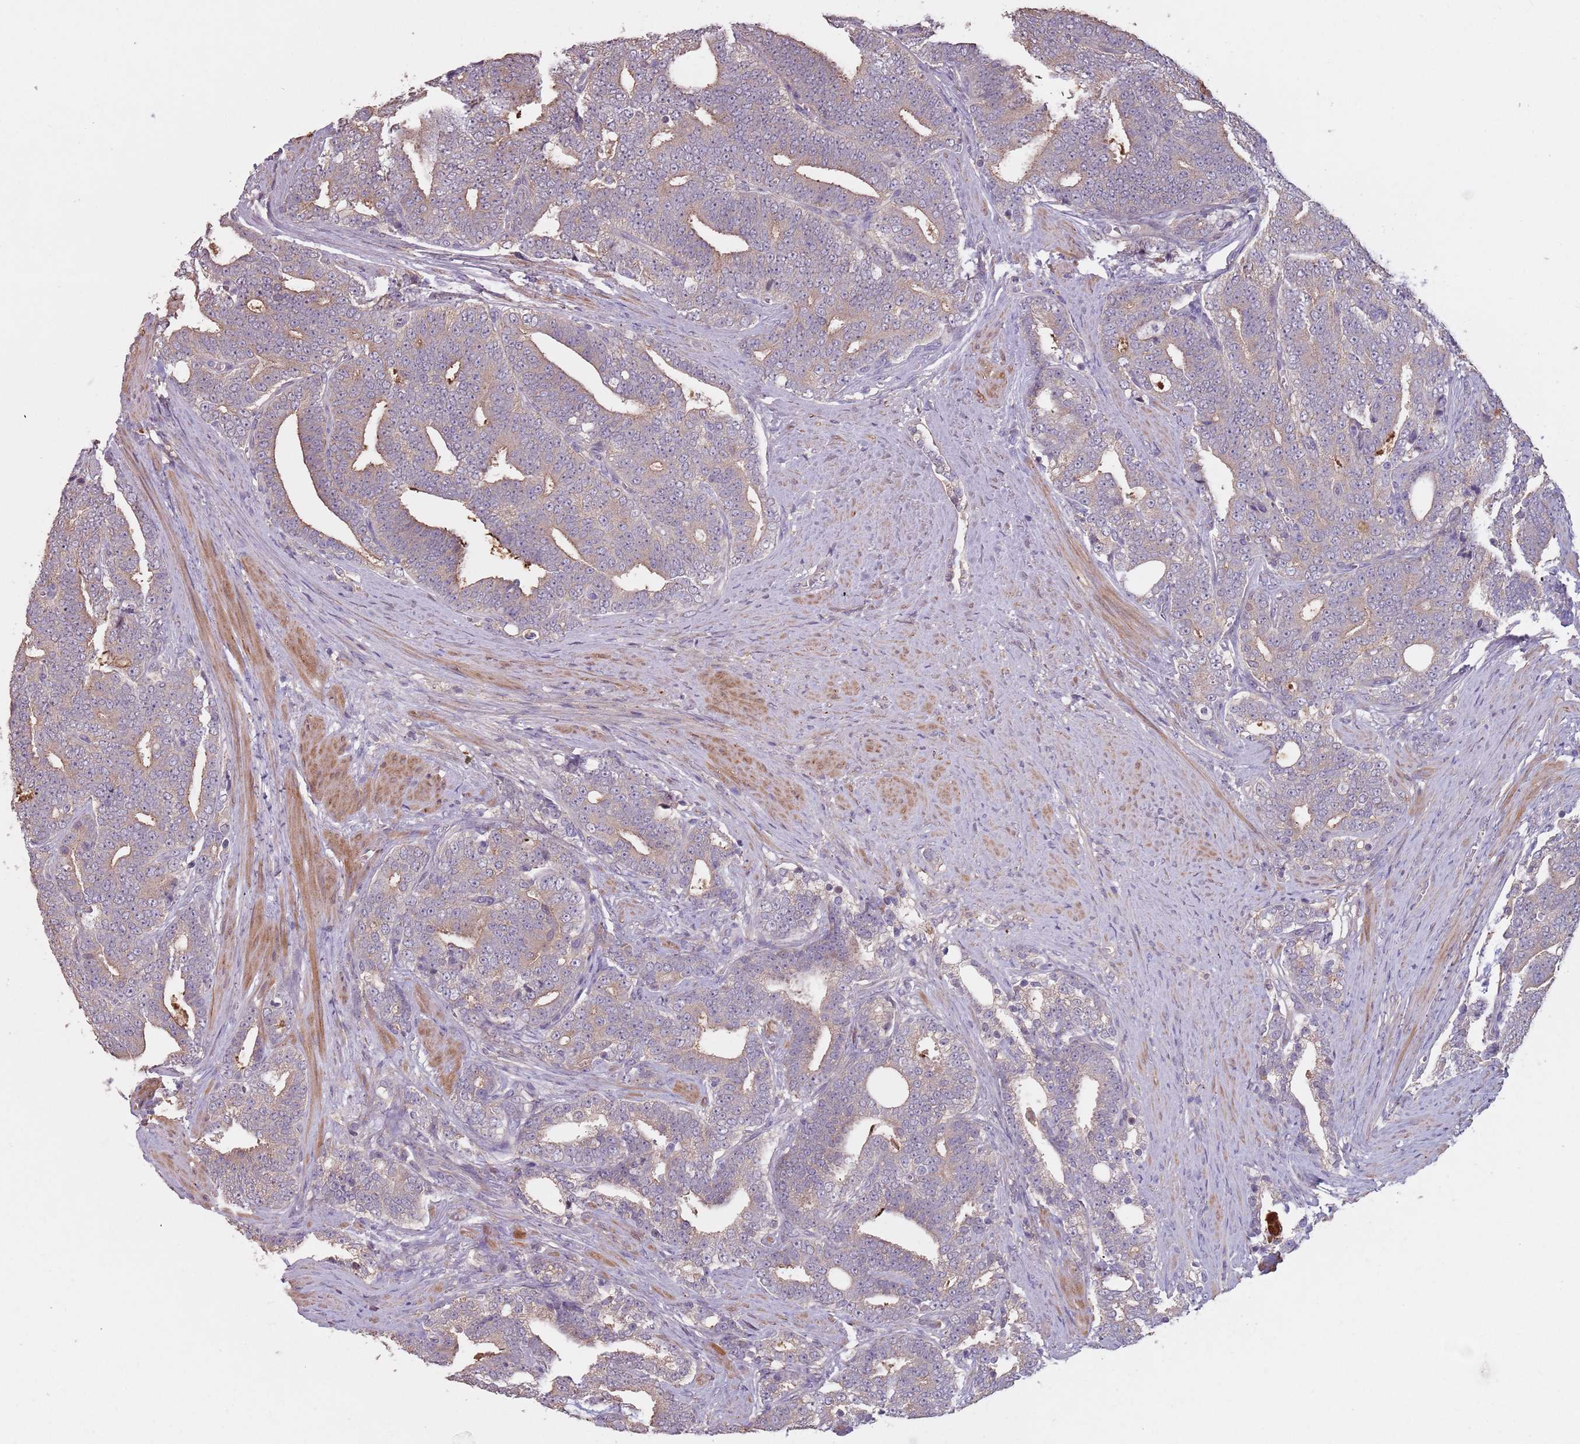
{"staining": {"intensity": "weak", "quantity": "25%-75%", "location": "cytoplasmic/membranous"}, "tissue": "prostate cancer", "cell_type": "Tumor cells", "image_type": "cancer", "snomed": [{"axis": "morphology", "description": "Adenocarcinoma, High grade"}, {"axis": "topography", "description": "Prostate and seminal vesicle, NOS"}], "caption": "Protein positivity by IHC reveals weak cytoplasmic/membranous positivity in about 25%-75% of tumor cells in prostate high-grade adenocarcinoma. The staining is performed using DAB brown chromogen to label protein expression. The nuclei are counter-stained blue using hematoxylin.", "gene": "MBD3L1", "patient": {"sex": "male", "age": 67}}